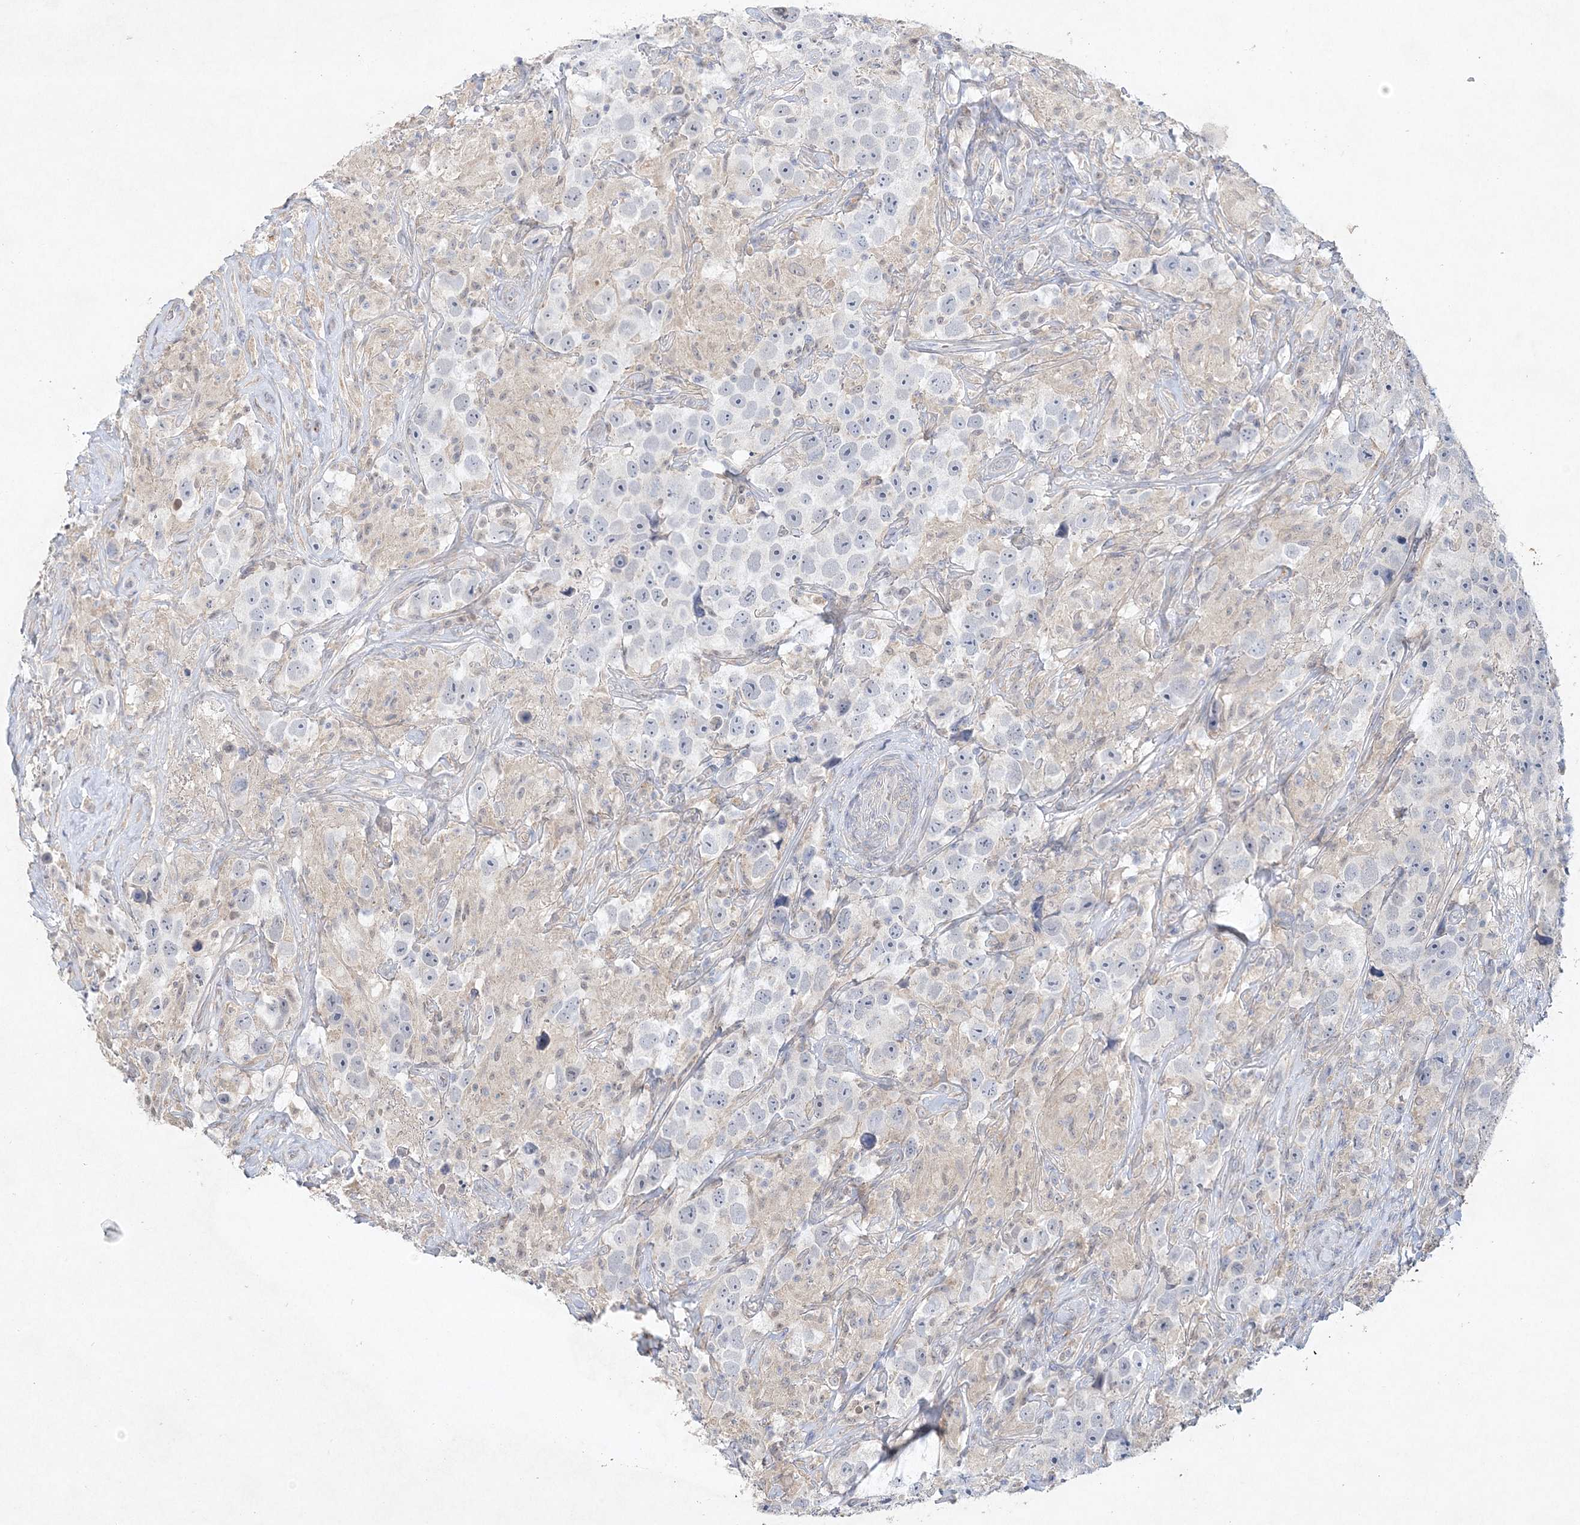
{"staining": {"intensity": "negative", "quantity": "none", "location": "none"}, "tissue": "testis cancer", "cell_type": "Tumor cells", "image_type": "cancer", "snomed": [{"axis": "morphology", "description": "Seminoma, NOS"}, {"axis": "topography", "description": "Testis"}], "caption": "Human seminoma (testis) stained for a protein using immunohistochemistry exhibits no expression in tumor cells.", "gene": "MAT2B", "patient": {"sex": "male", "age": 49}}